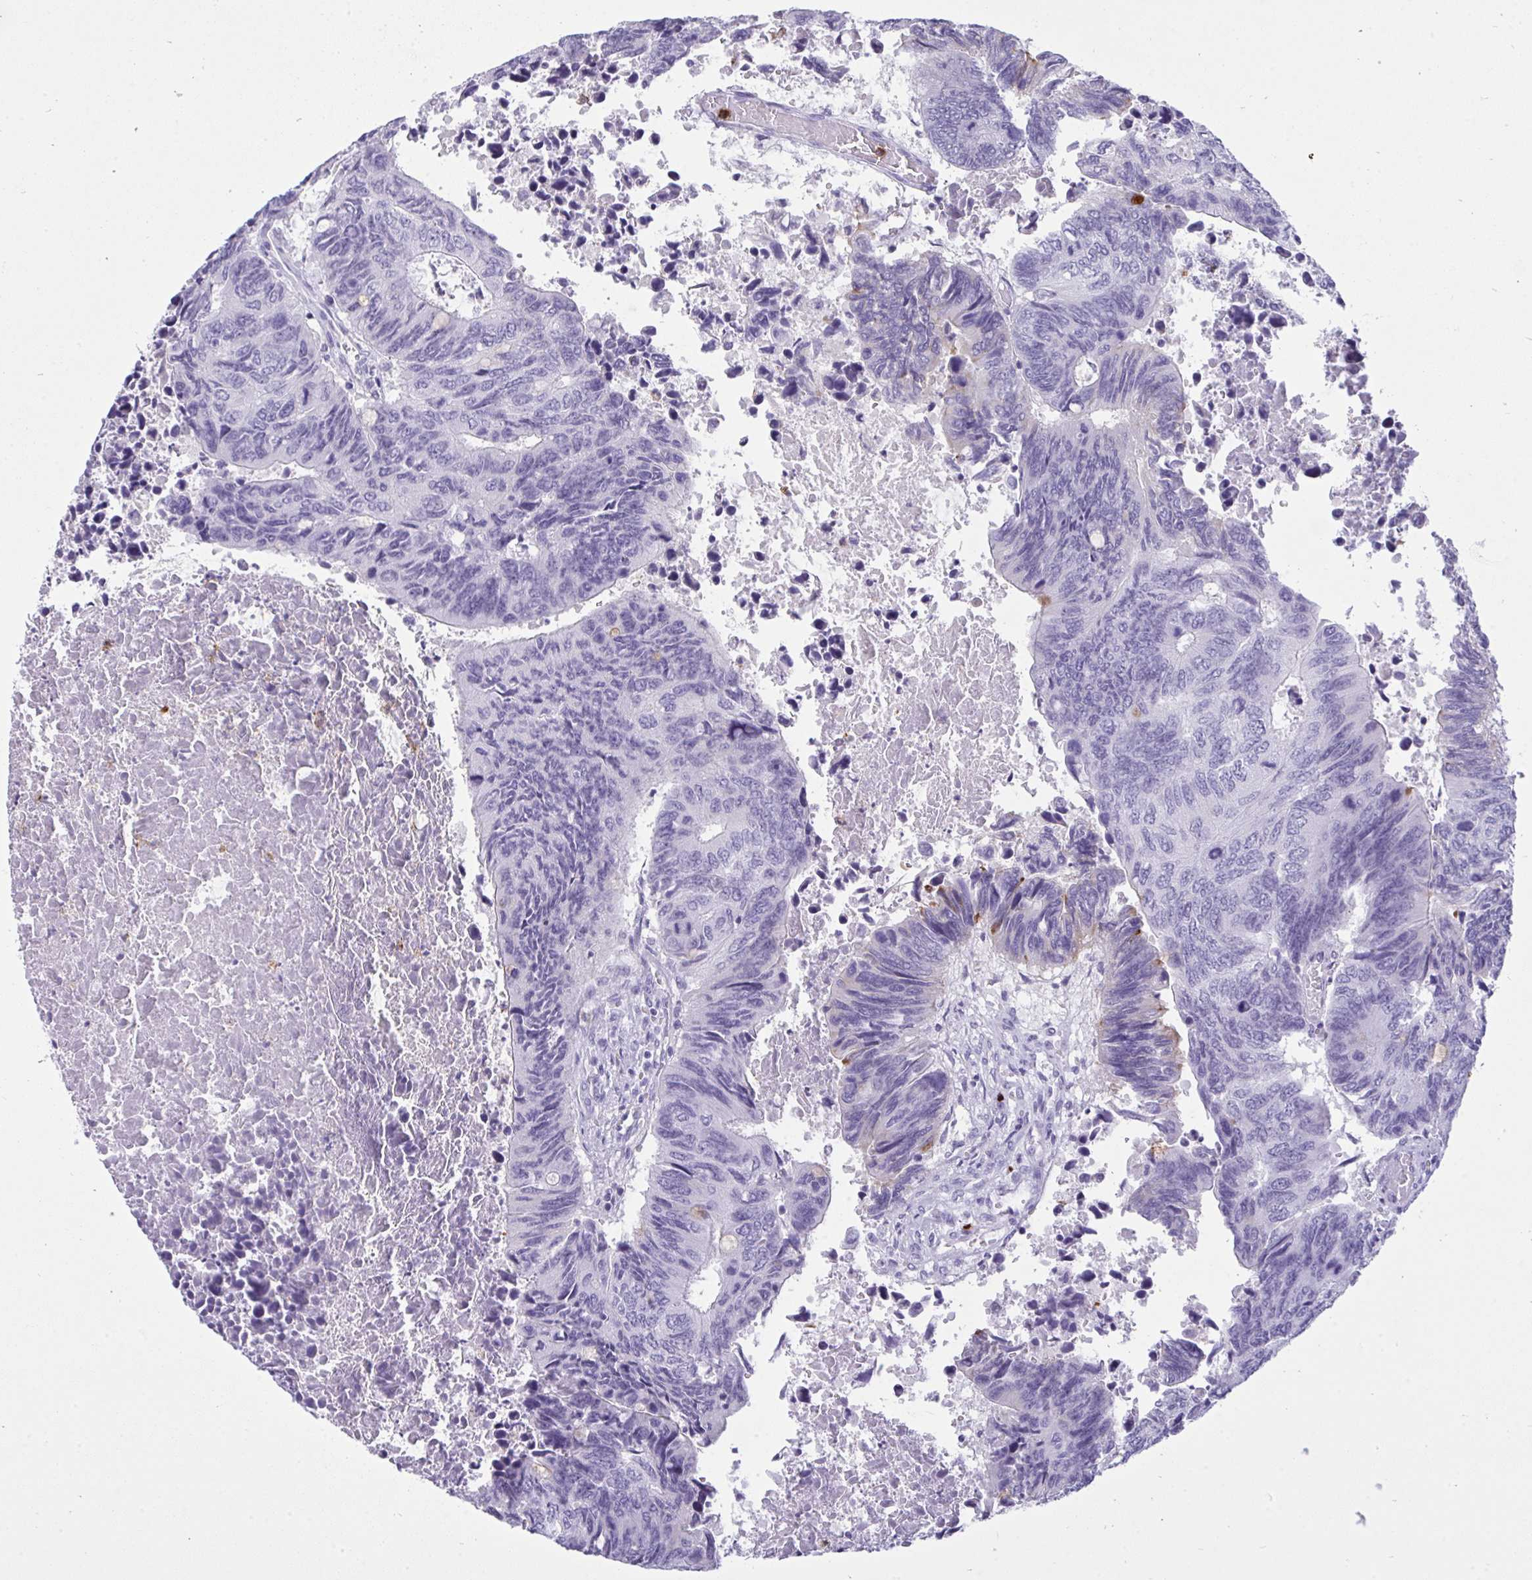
{"staining": {"intensity": "negative", "quantity": "none", "location": "none"}, "tissue": "colorectal cancer", "cell_type": "Tumor cells", "image_type": "cancer", "snomed": [{"axis": "morphology", "description": "Adenocarcinoma, NOS"}, {"axis": "topography", "description": "Colon"}], "caption": "Immunohistochemistry (IHC) image of colorectal adenocarcinoma stained for a protein (brown), which shows no expression in tumor cells.", "gene": "ARHGAP42", "patient": {"sex": "male", "age": 87}}